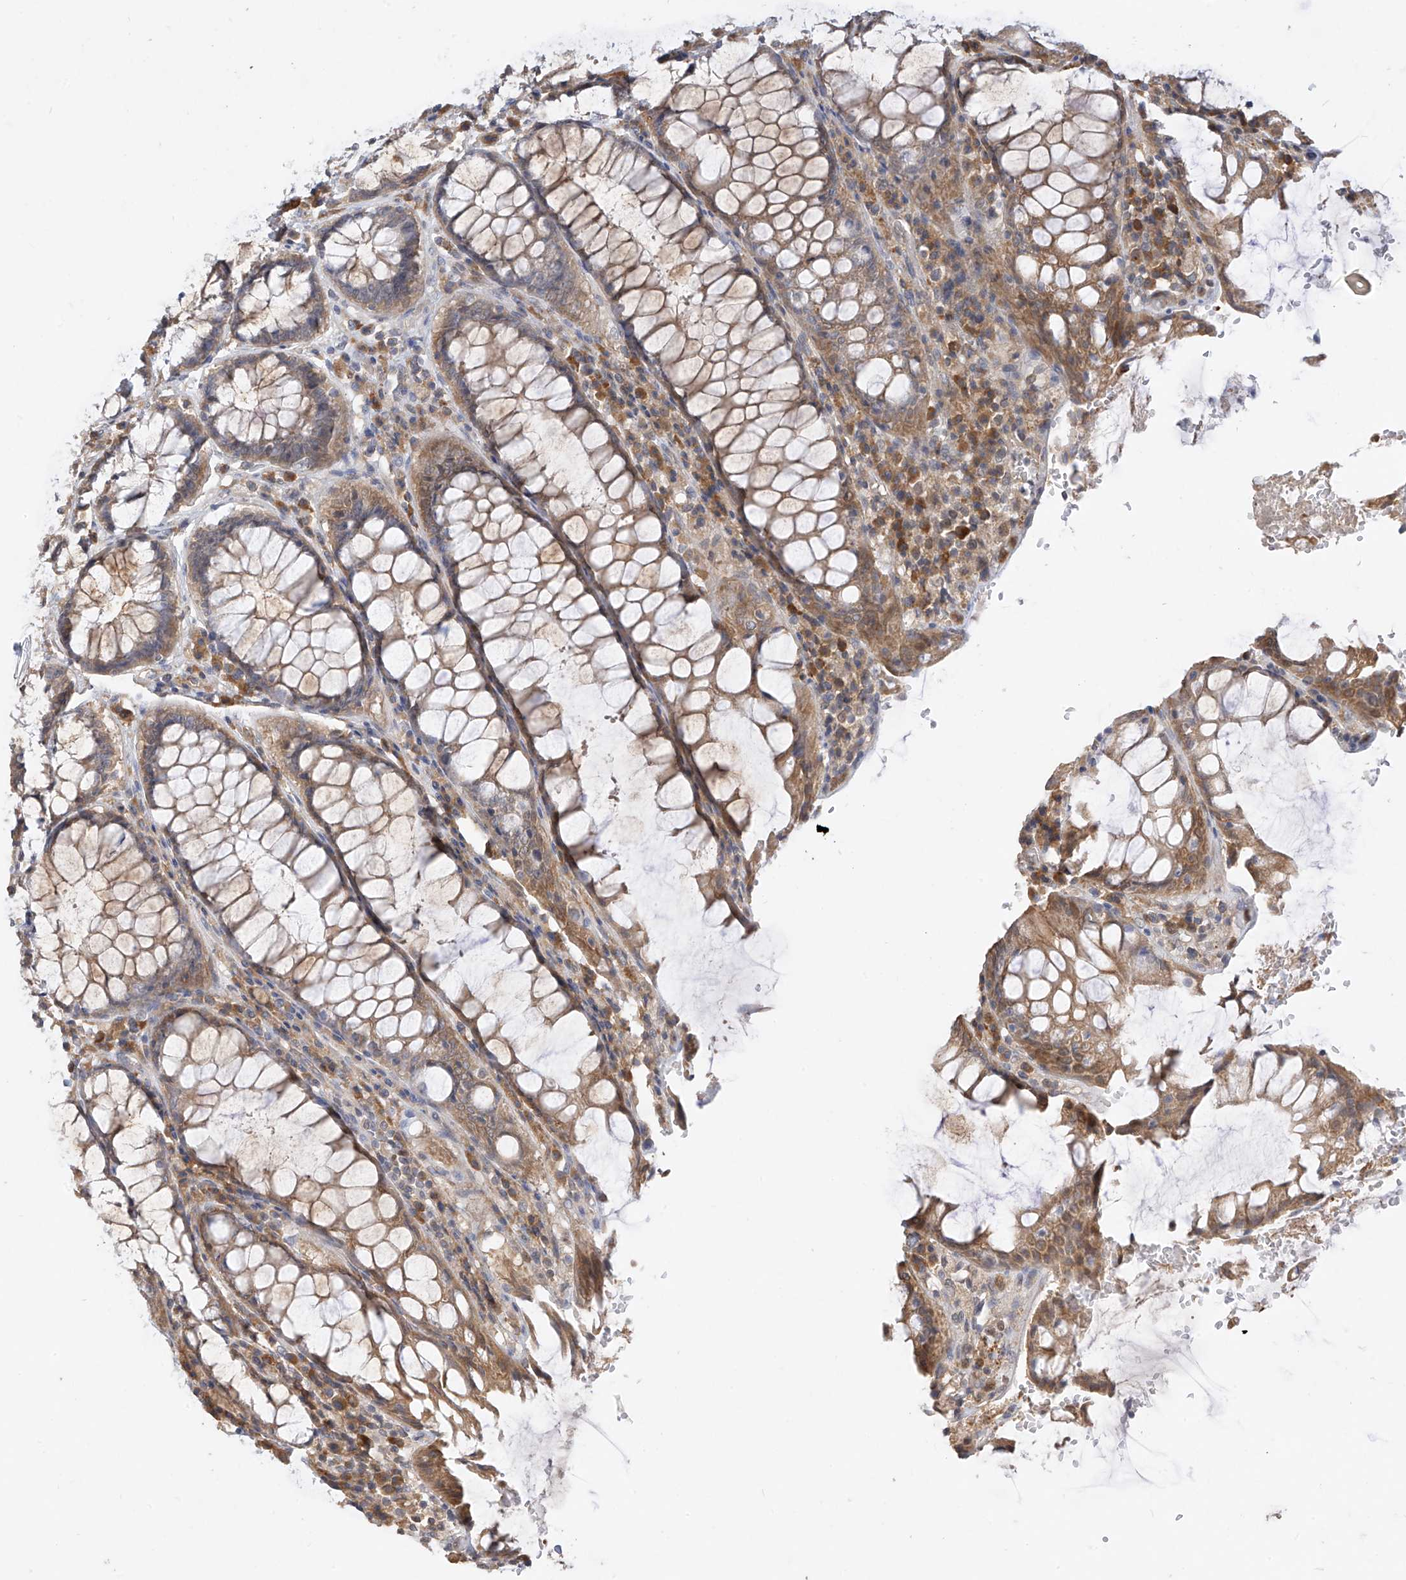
{"staining": {"intensity": "moderate", "quantity": ">75%", "location": "cytoplasmic/membranous"}, "tissue": "rectum", "cell_type": "Glandular cells", "image_type": "normal", "snomed": [{"axis": "morphology", "description": "Normal tissue, NOS"}, {"axis": "topography", "description": "Rectum"}], "caption": "IHC (DAB) staining of benign rectum shows moderate cytoplasmic/membranous protein expression in about >75% of glandular cells. The staining was performed using DAB, with brown indicating positive protein expression. Nuclei are stained blue with hematoxylin.", "gene": "OFD1", "patient": {"sex": "male", "age": 64}}